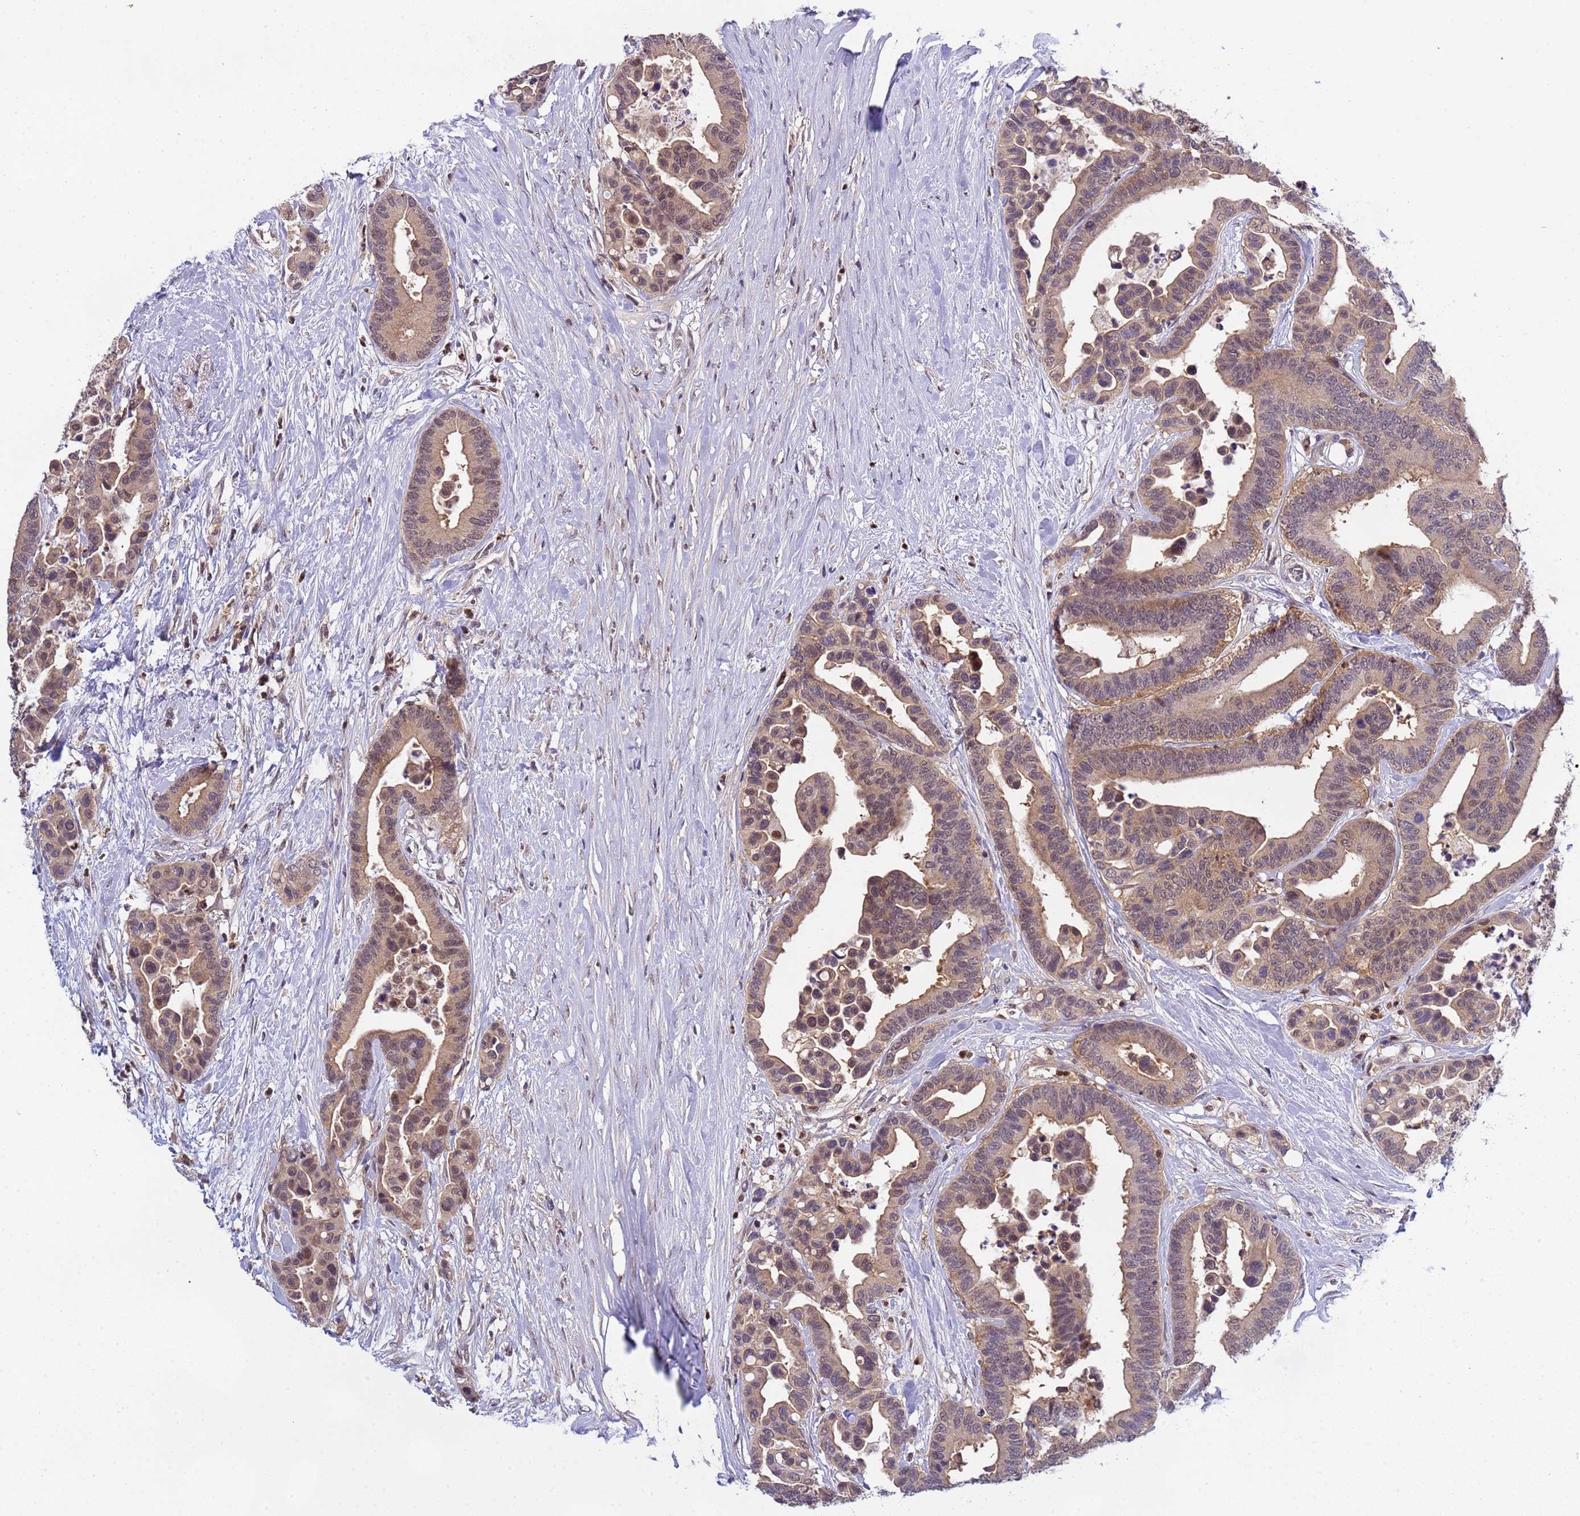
{"staining": {"intensity": "weak", "quantity": "25%-75%", "location": "nuclear"}, "tissue": "colorectal cancer", "cell_type": "Tumor cells", "image_type": "cancer", "snomed": [{"axis": "morphology", "description": "Adenocarcinoma, NOS"}, {"axis": "topography", "description": "Colon"}], "caption": "Weak nuclear protein positivity is identified in about 25%-75% of tumor cells in colorectal cancer.", "gene": "CD53", "patient": {"sex": "male", "age": 82}}